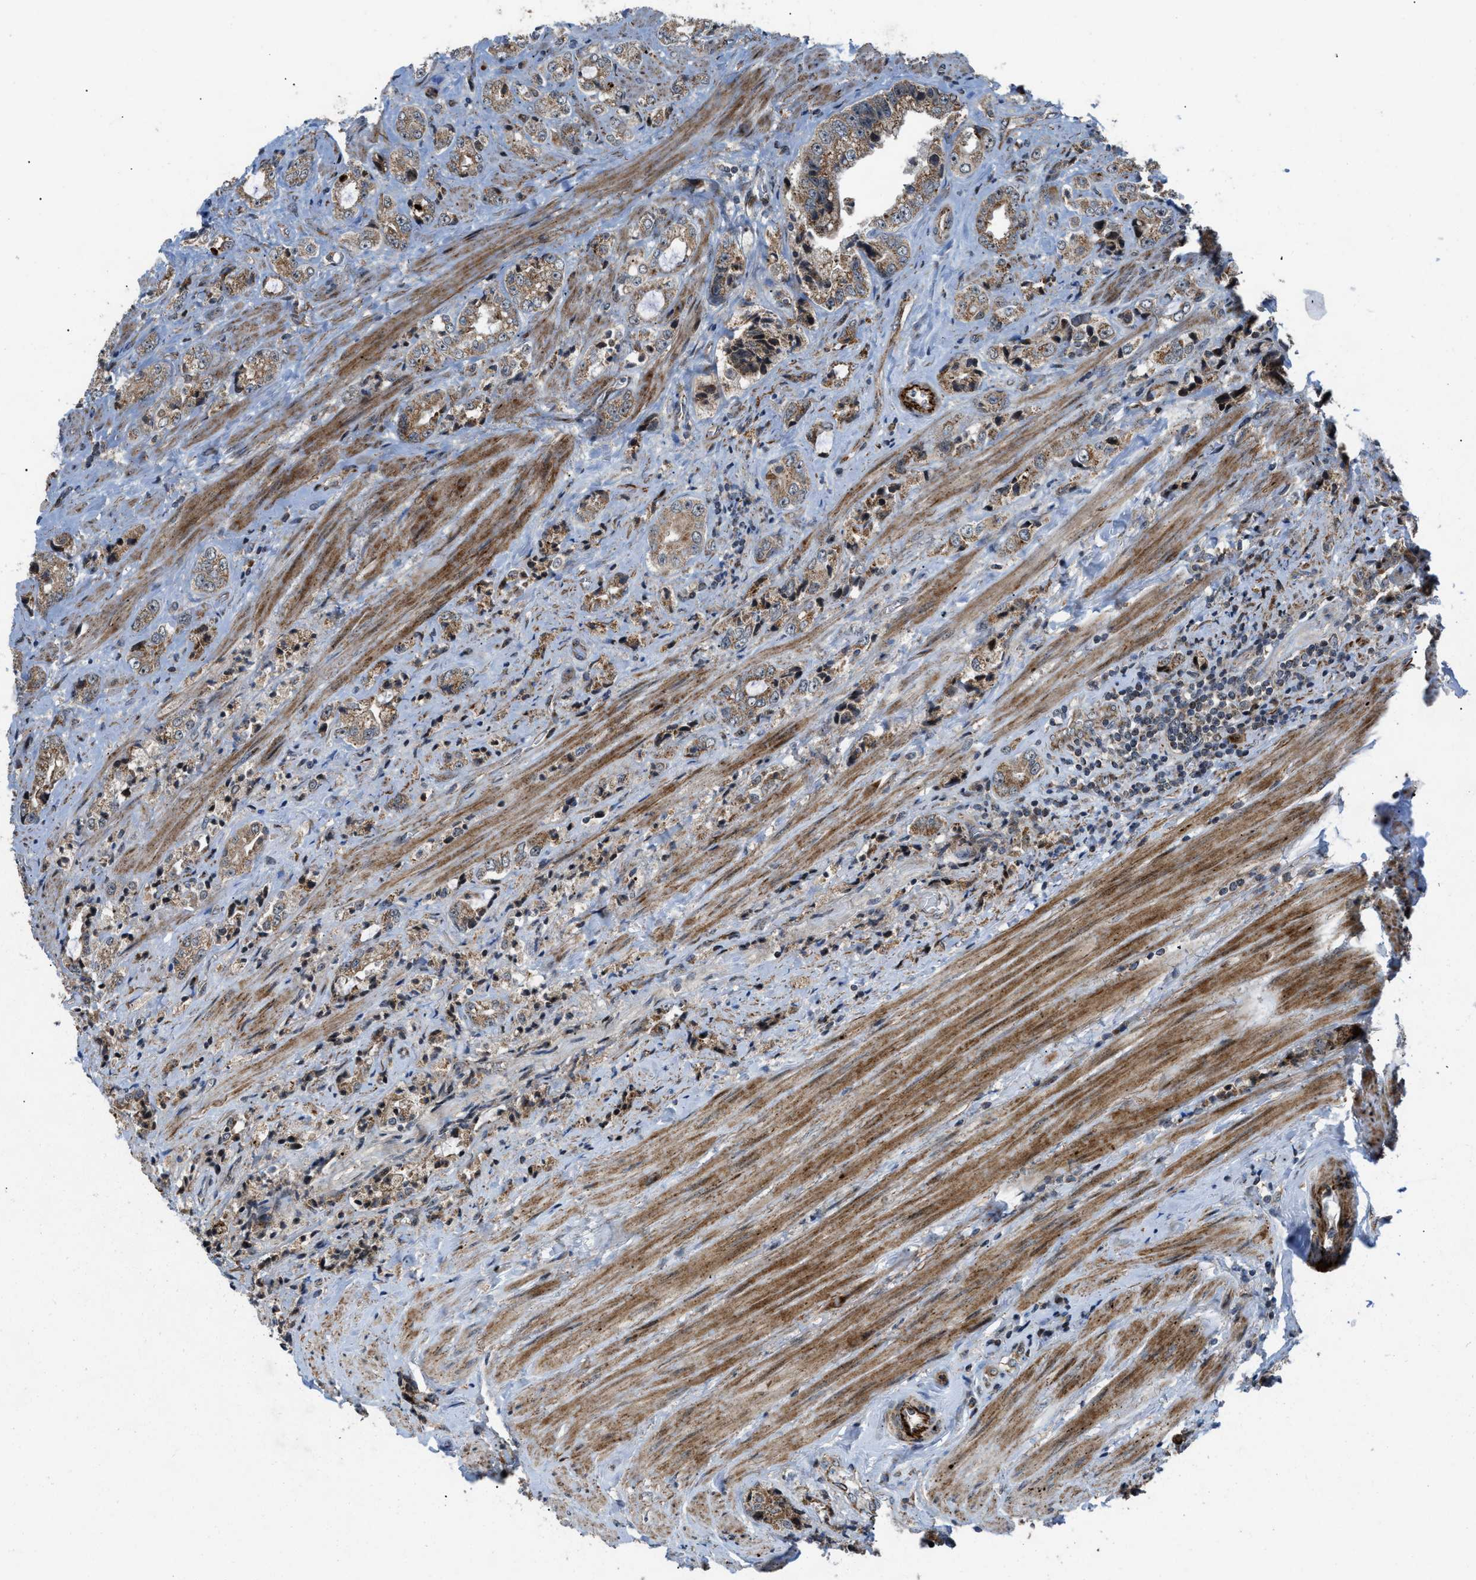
{"staining": {"intensity": "moderate", "quantity": ">75%", "location": "cytoplasmic/membranous"}, "tissue": "prostate cancer", "cell_type": "Tumor cells", "image_type": "cancer", "snomed": [{"axis": "morphology", "description": "Adenocarcinoma, High grade"}, {"axis": "topography", "description": "Prostate"}], "caption": "A brown stain highlights moderate cytoplasmic/membranous staining of a protein in human prostate adenocarcinoma (high-grade) tumor cells.", "gene": "AP3M2", "patient": {"sex": "male", "age": 61}}